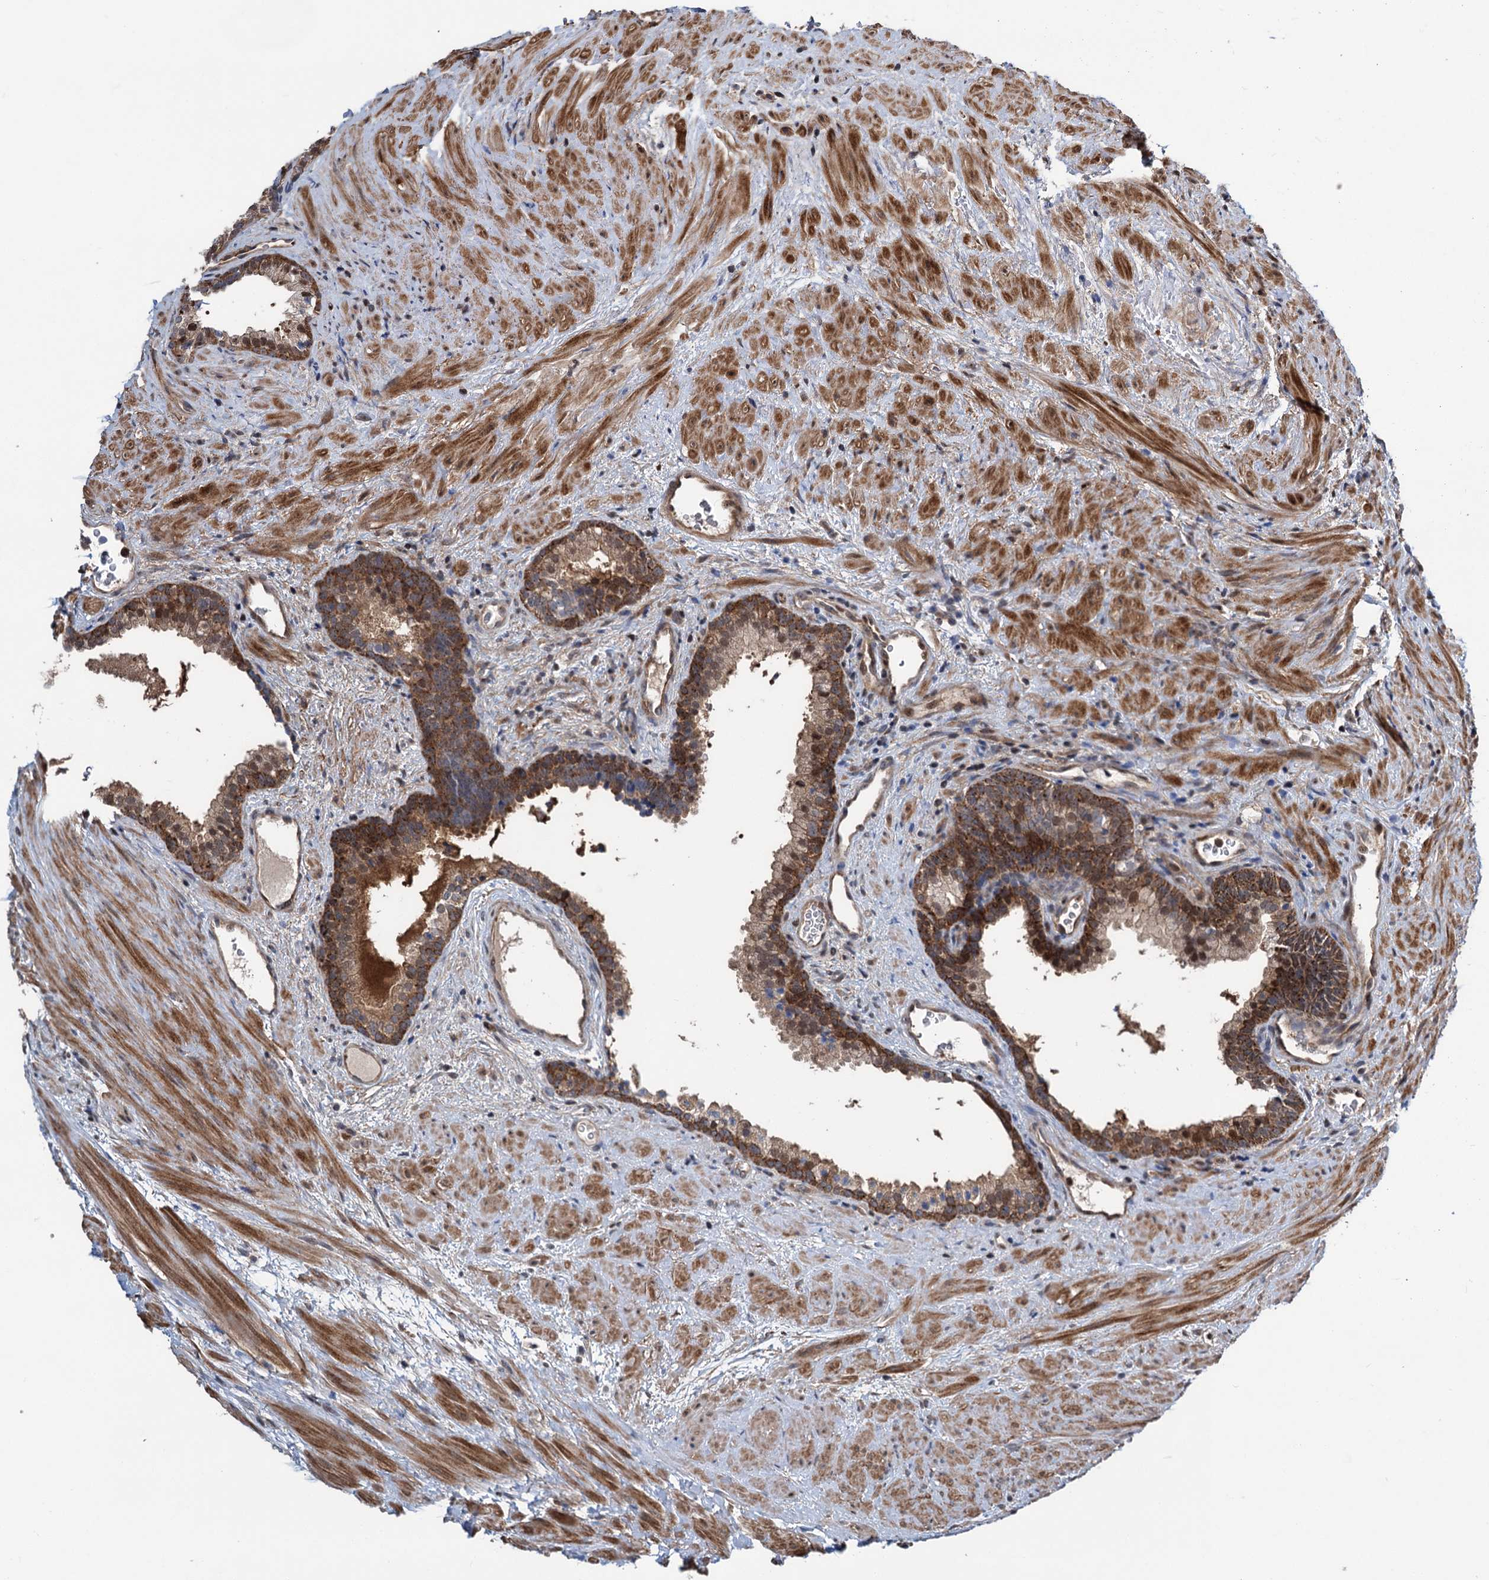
{"staining": {"intensity": "moderate", "quantity": "25%-75%", "location": "cytoplasmic/membranous"}, "tissue": "prostate", "cell_type": "Glandular cells", "image_type": "normal", "snomed": [{"axis": "morphology", "description": "Normal tissue, NOS"}, {"axis": "topography", "description": "Prostate"}], "caption": "Glandular cells show medium levels of moderate cytoplasmic/membranous expression in about 25%-75% of cells in normal prostate. Ihc stains the protein of interest in brown and the nuclei are stained blue.", "gene": "GPBP1", "patient": {"sex": "male", "age": 76}}